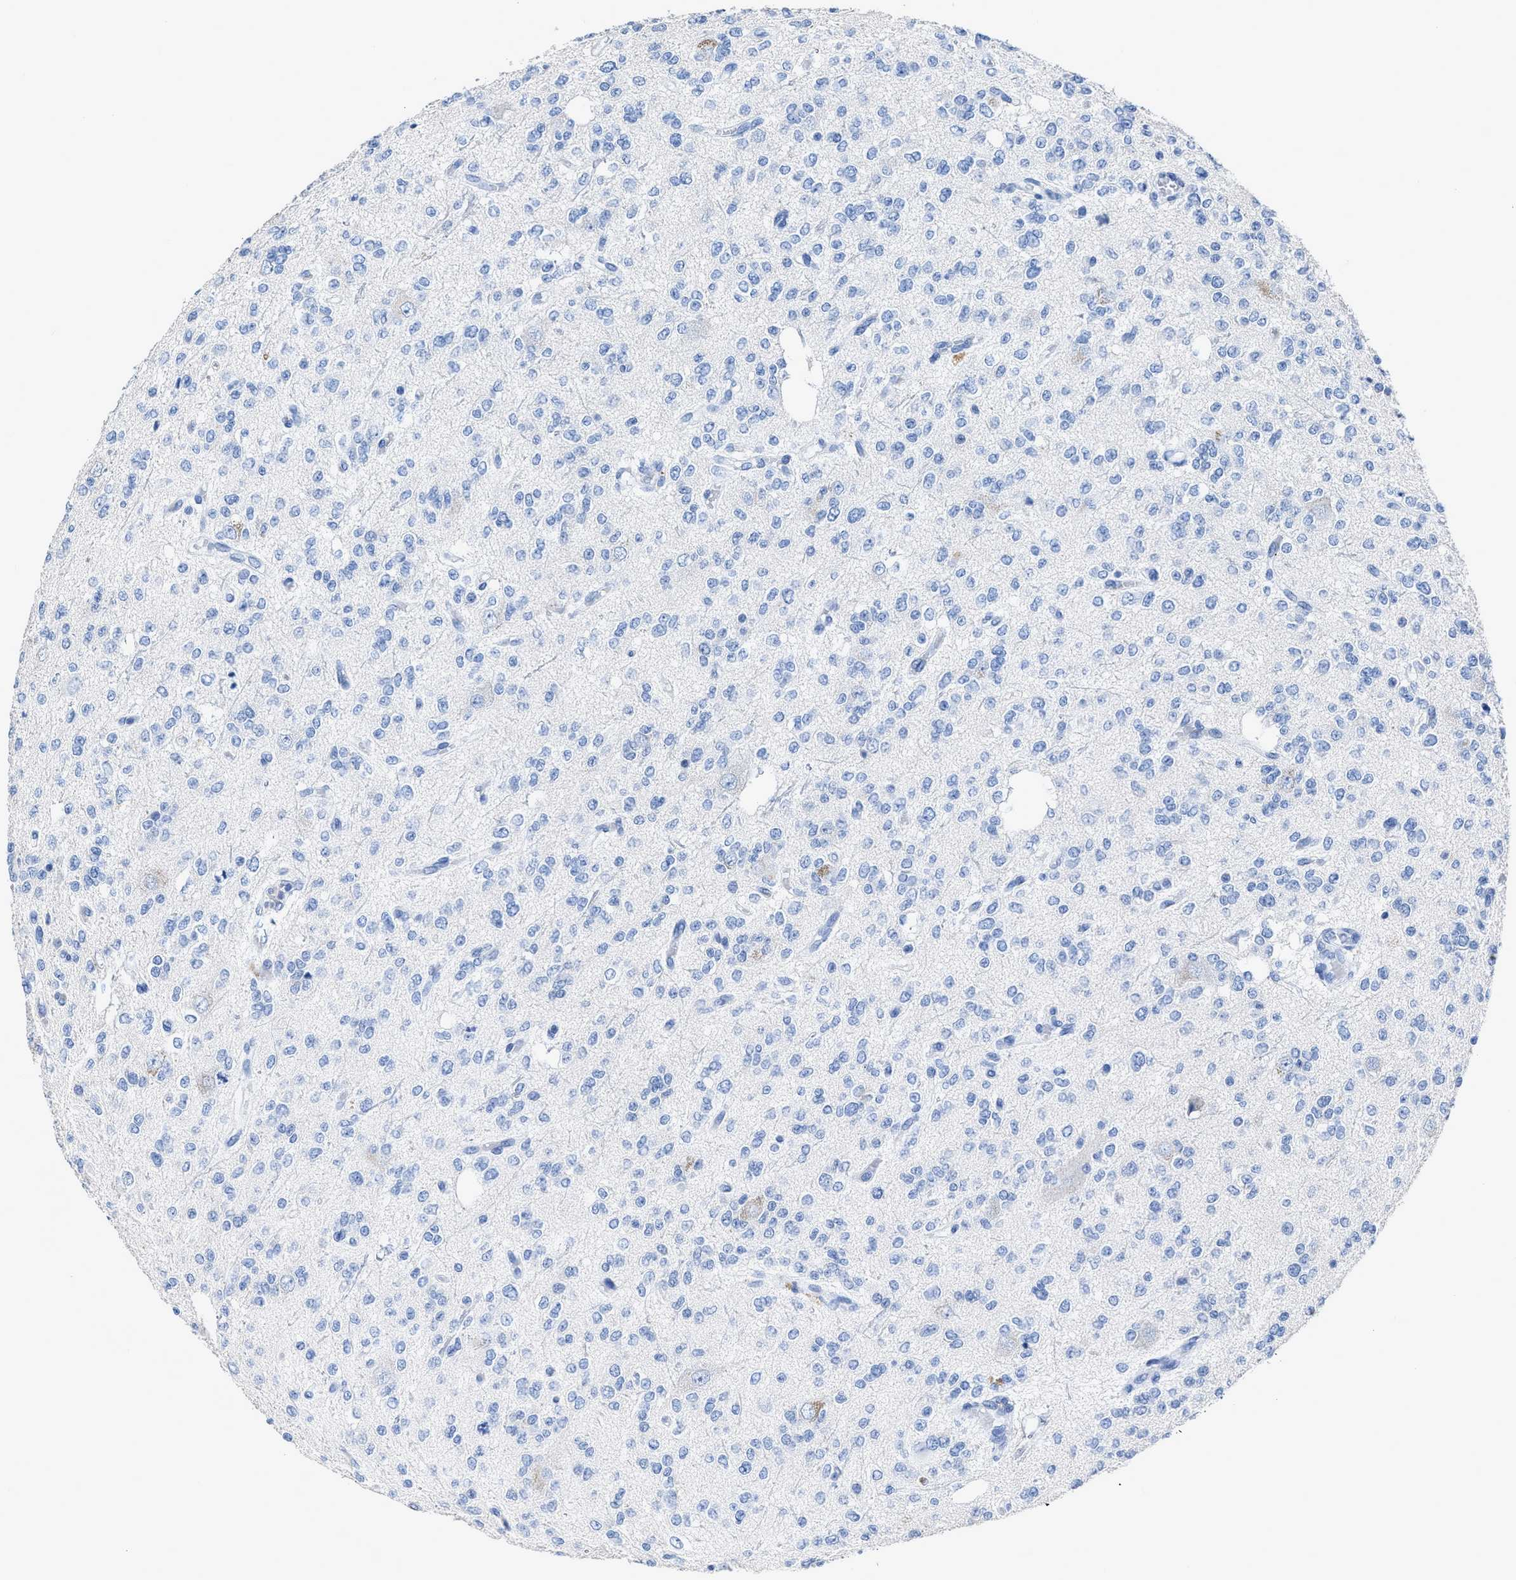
{"staining": {"intensity": "negative", "quantity": "none", "location": "none"}, "tissue": "glioma", "cell_type": "Tumor cells", "image_type": "cancer", "snomed": [{"axis": "morphology", "description": "Glioma, malignant, Low grade"}, {"axis": "topography", "description": "Brain"}], "caption": "IHC micrograph of human malignant glioma (low-grade) stained for a protein (brown), which exhibits no staining in tumor cells. (Stains: DAB (3,3'-diaminobenzidine) immunohistochemistry (IHC) with hematoxylin counter stain, Microscopy: brightfield microscopy at high magnification).", "gene": "CEACAM5", "patient": {"sex": "male", "age": 38}}